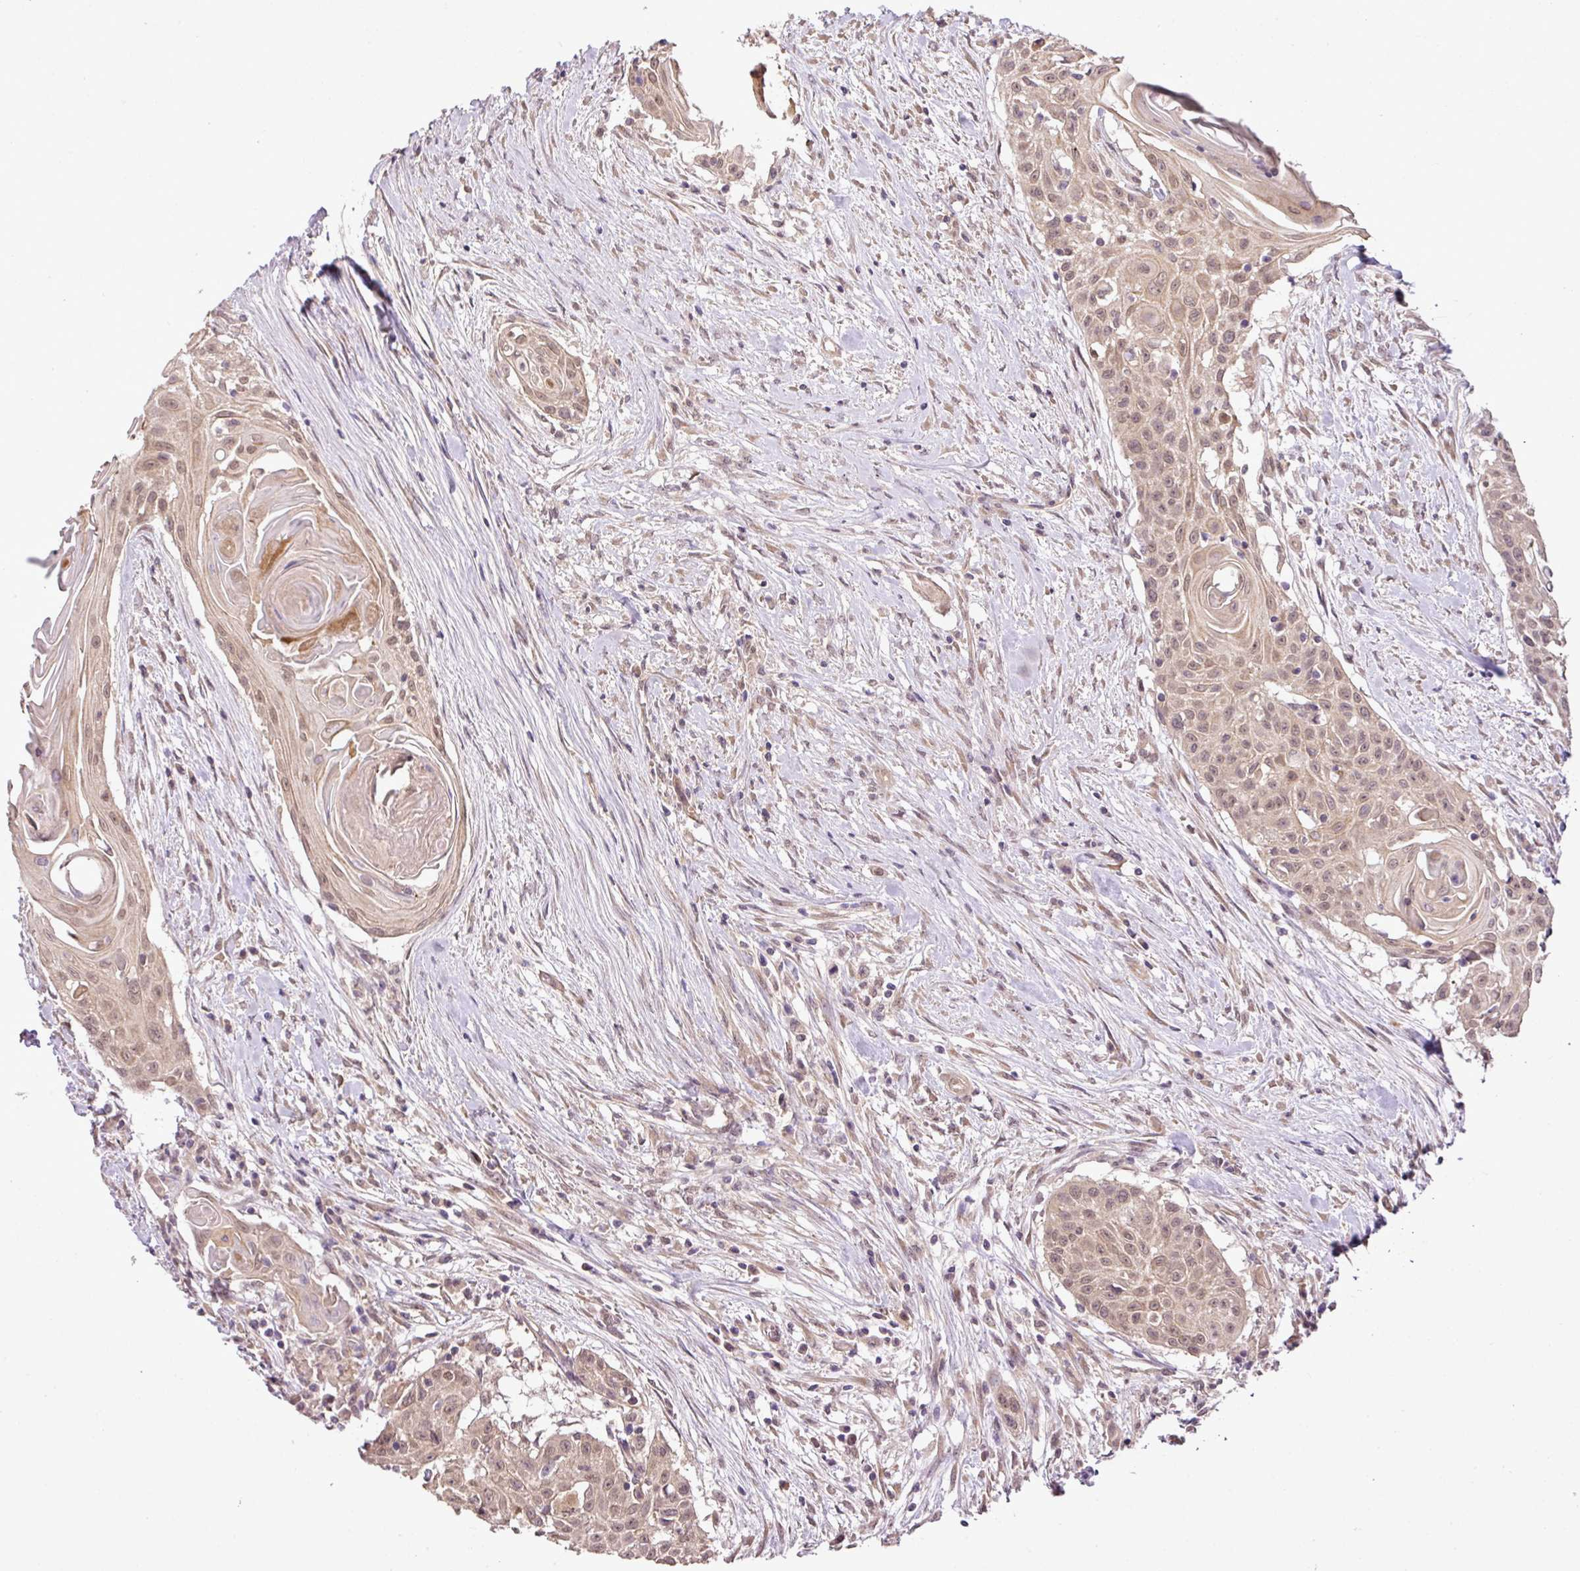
{"staining": {"intensity": "moderate", "quantity": ">75%", "location": "cytoplasmic/membranous,nuclear"}, "tissue": "head and neck cancer", "cell_type": "Tumor cells", "image_type": "cancer", "snomed": [{"axis": "morphology", "description": "Squamous cell carcinoma, NOS"}, {"axis": "topography", "description": "Lymph node"}, {"axis": "topography", "description": "Salivary gland"}, {"axis": "topography", "description": "Head-Neck"}], "caption": "This micrograph shows immunohistochemistry (IHC) staining of head and neck squamous cell carcinoma, with medium moderate cytoplasmic/membranous and nuclear staining in approximately >75% of tumor cells.", "gene": "DNAAF4", "patient": {"sex": "female", "age": 74}}